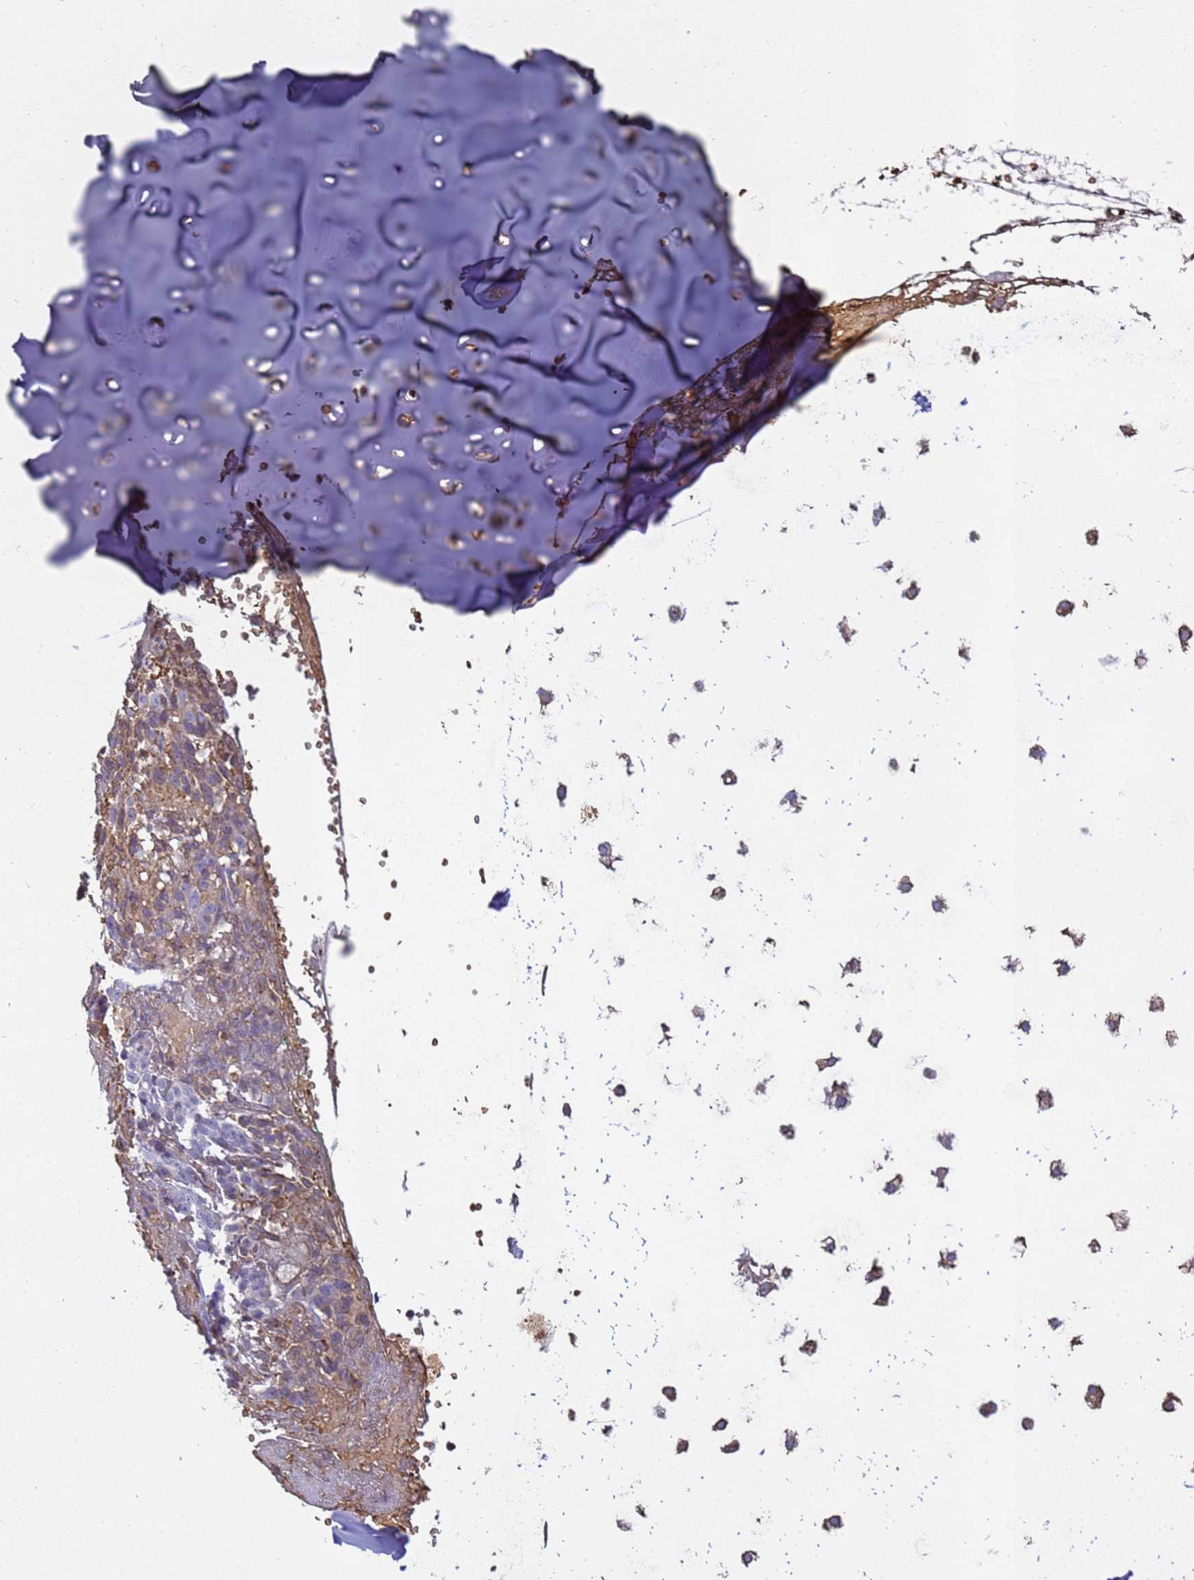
{"staining": {"intensity": "moderate", "quantity": "<25%", "location": "cytoplasmic/membranous"}, "tissue": "soft tissue", "cell_type": "Chondrocytes", "image_type": "normal", "snomed": [{"axis": "morphology", "description": "Normal tissue, NOS"}, {"axis": "morphology", "description": "Basal cell carcinoma"}, {"axis": "topography", "description": "Cartilage tissue"}, {"axis": "topography", "description": "Nasopharynx"}, {"axis": "topography", "description": "Oral tissue"}], "caption": "Chondrocytes display low levels of moderate cytoplasmic/membranous positivity in approximately <25% of cells in unremarkable soft tissue. (brown staining indicates protein expression, while blue staining denotes nuclei).", "gene": "SGIP1", "patient": {"sex": "female", "age": 77}}